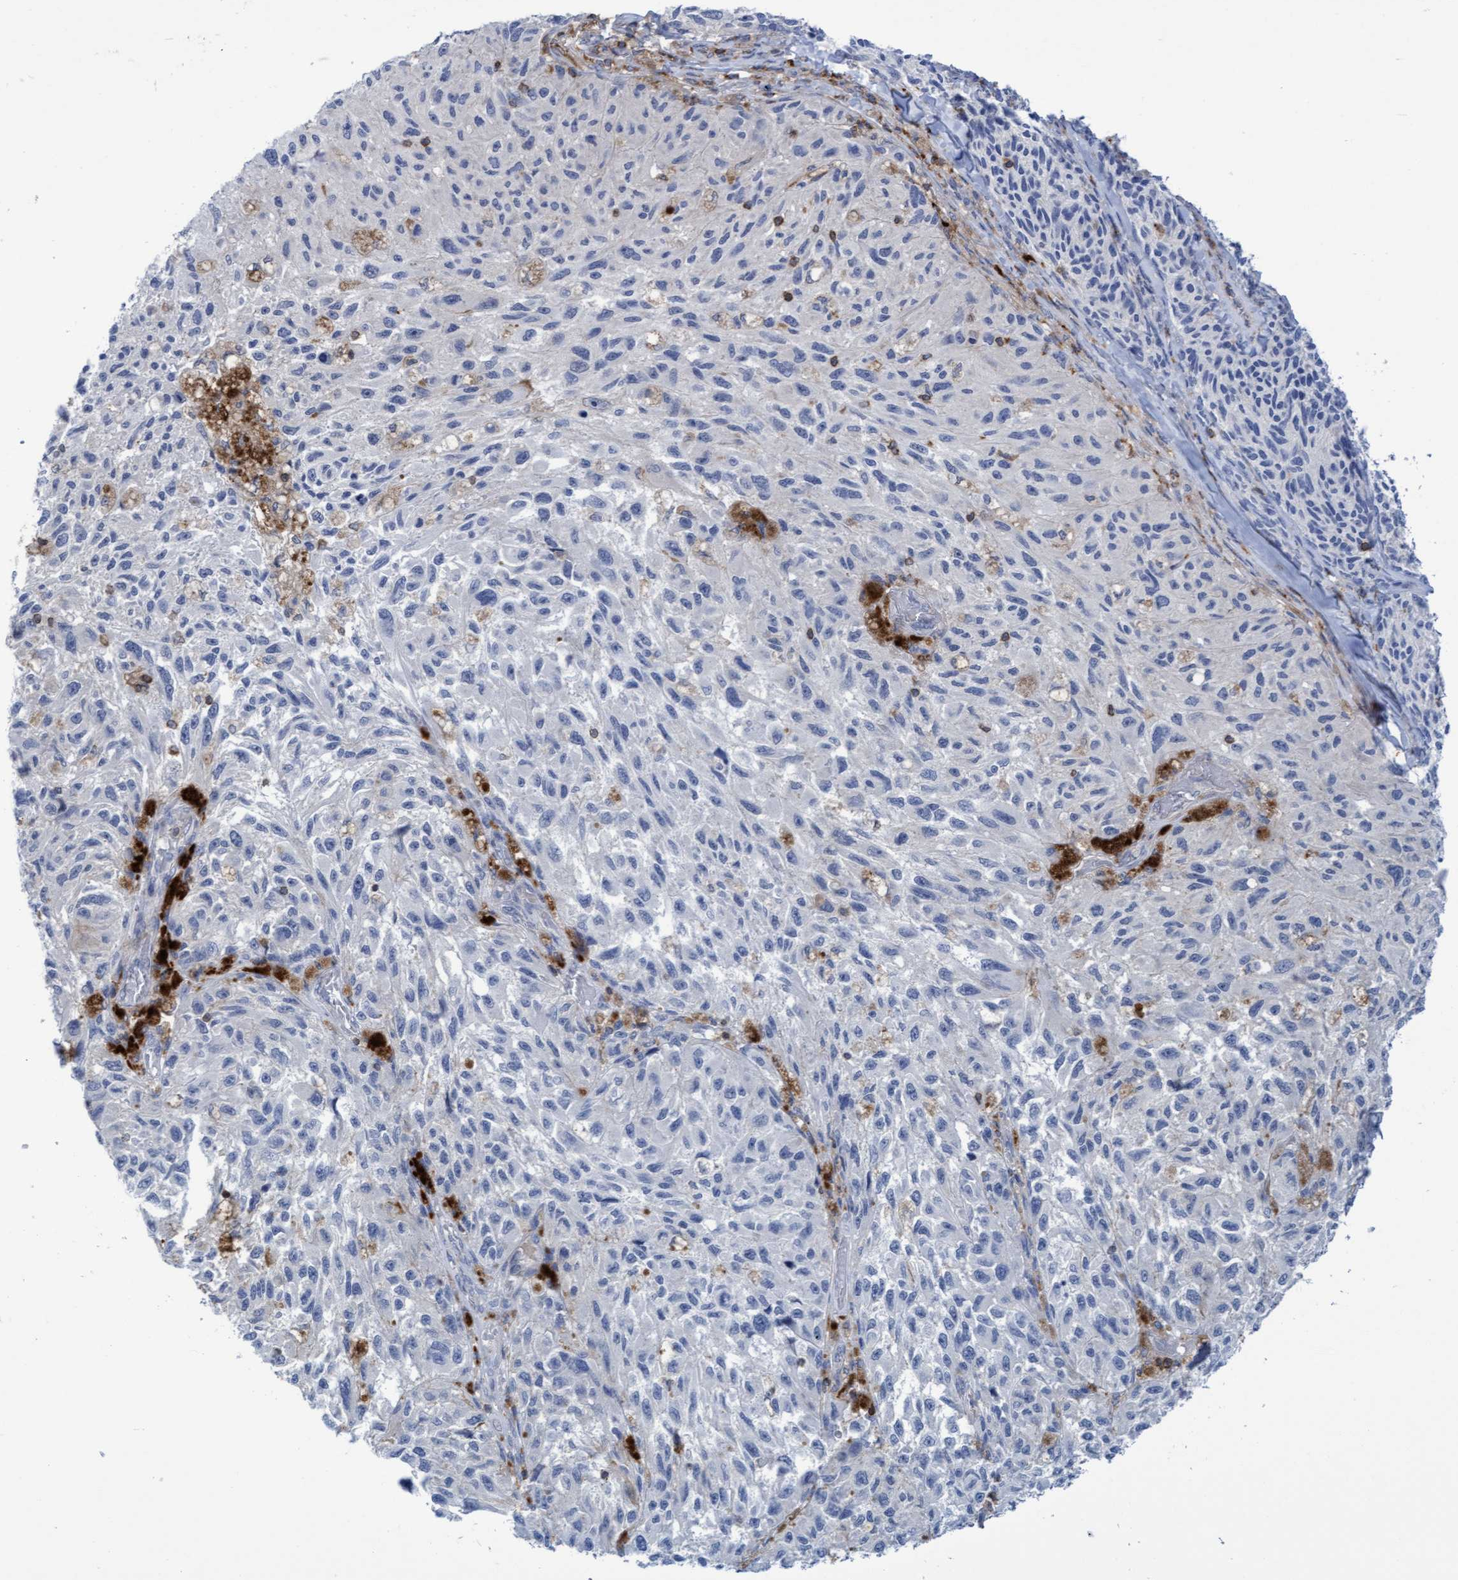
{"staining": {"intensity": "negative", "quantity": "none", "location": "none"}, "tissue": "melanoma", "cell_type": "Tumor cells", "image_type": "cancer", "snomed": [{"axis": "morphology", "description": "Malignant melanoma, NOS"}, {"axis": "topography", "description": "Skin"}], "caption": "An immunohistochemistry micrograph of melanoma is shown. There is no staining in tumor cells of melanoma.", "gene": "FNBP1", "patient": {"sex": "female", "age": 73}}